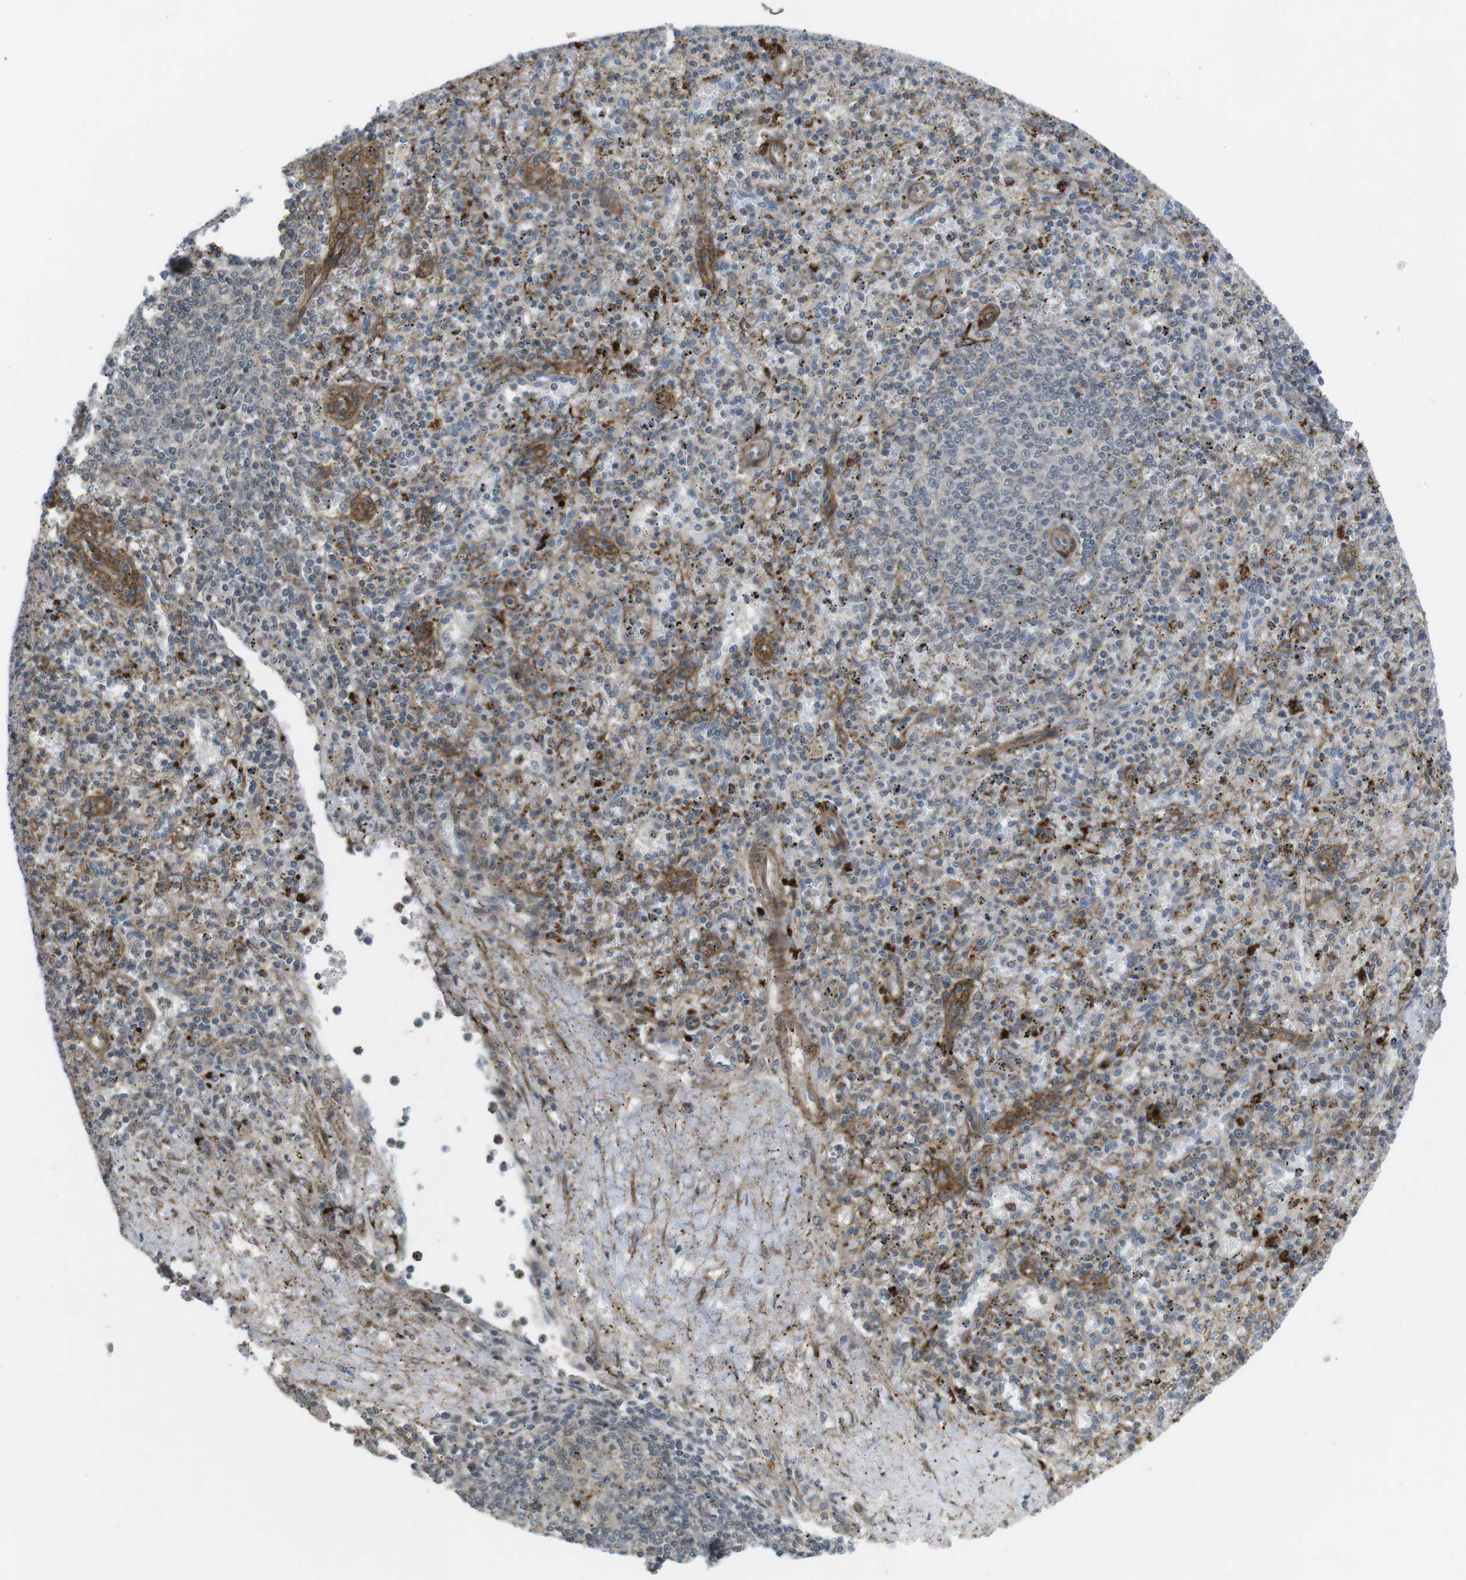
{"staining": {"intensity": "moderate", "quantity": "<25%", "location": "cytoplasmic/membranous"}, "tissue": "spleen", "cell_type": "Cells in red pulp", "image_type": "normal", "snomed": [{"axis": "morphology", "description": "Normal tissue, NOS"}, {"axis": "topography", "description": "Spleen"}], "caption": "IHC (DAB (3,3'-diaminobenzidine)) staining of normal human spleen reveals moderate cytoplasmic/membranous protein staining in about <25% of cells in red pulp.", "gene": "KANK2", "patient": {"sex": "male", "age": 72}}